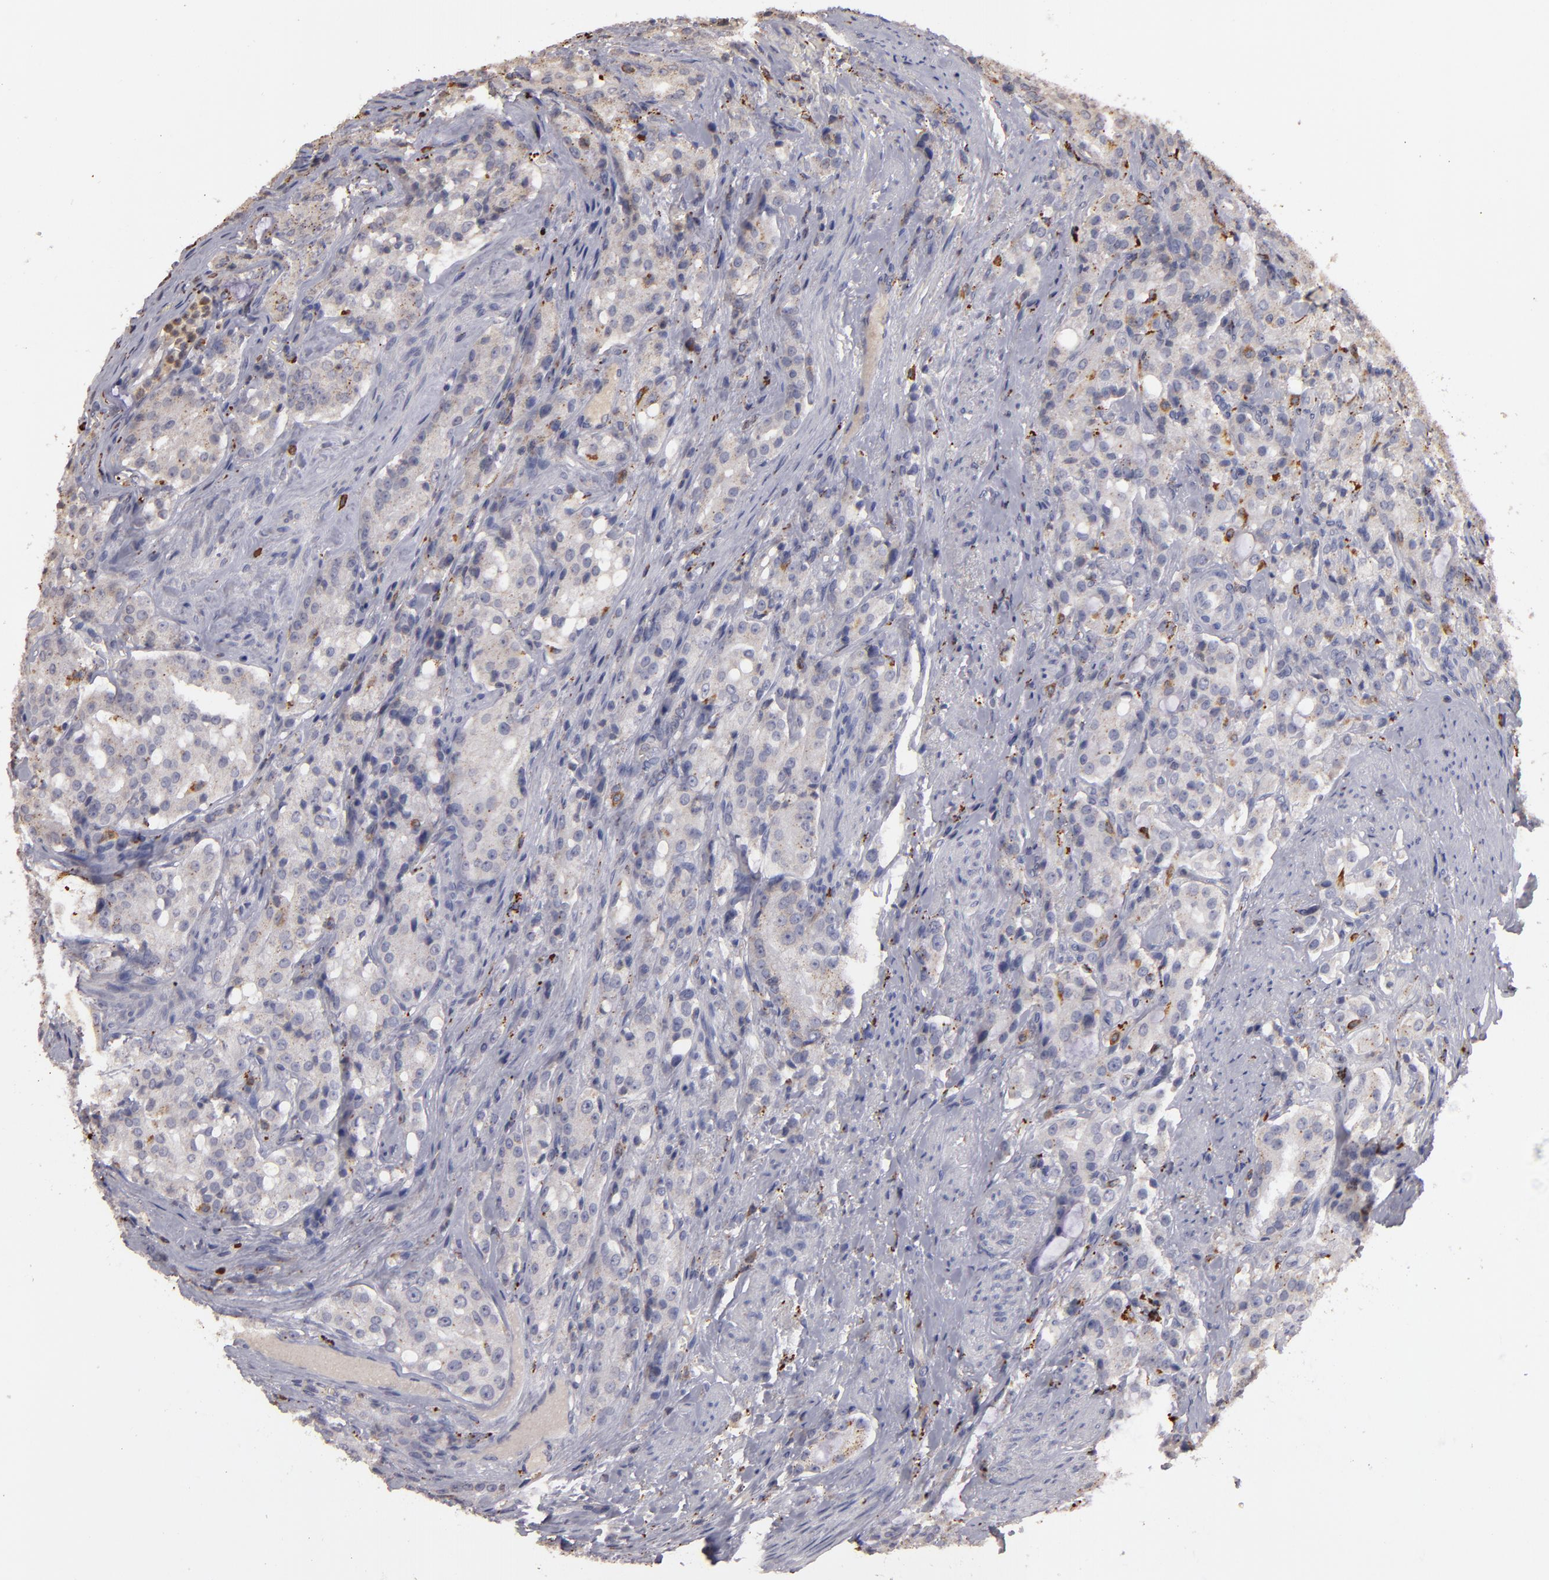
{"staining": {"intensity": "weak", "quantity": "25%-75%", "location": "cytoplasmic/membranous"}, "tissue": "prostate cancer", "cell_type": "Tumor cells", "image_type": "cancer", "snomed": [{"axis": "morphology", "description": "Adenocarcinoma, Medium grade"}, {"axis": "topography", "description": "Prostate"}], "caption": "Protein expression analysis of human prostate cancer (medium-grade adenocarcinoma) reveals weak cytoplasmic/membranous expression in approximately 25%-75% of tumor cells.", "gene": "TRAF1", "patient": {"sex": "male", "age": 72}}